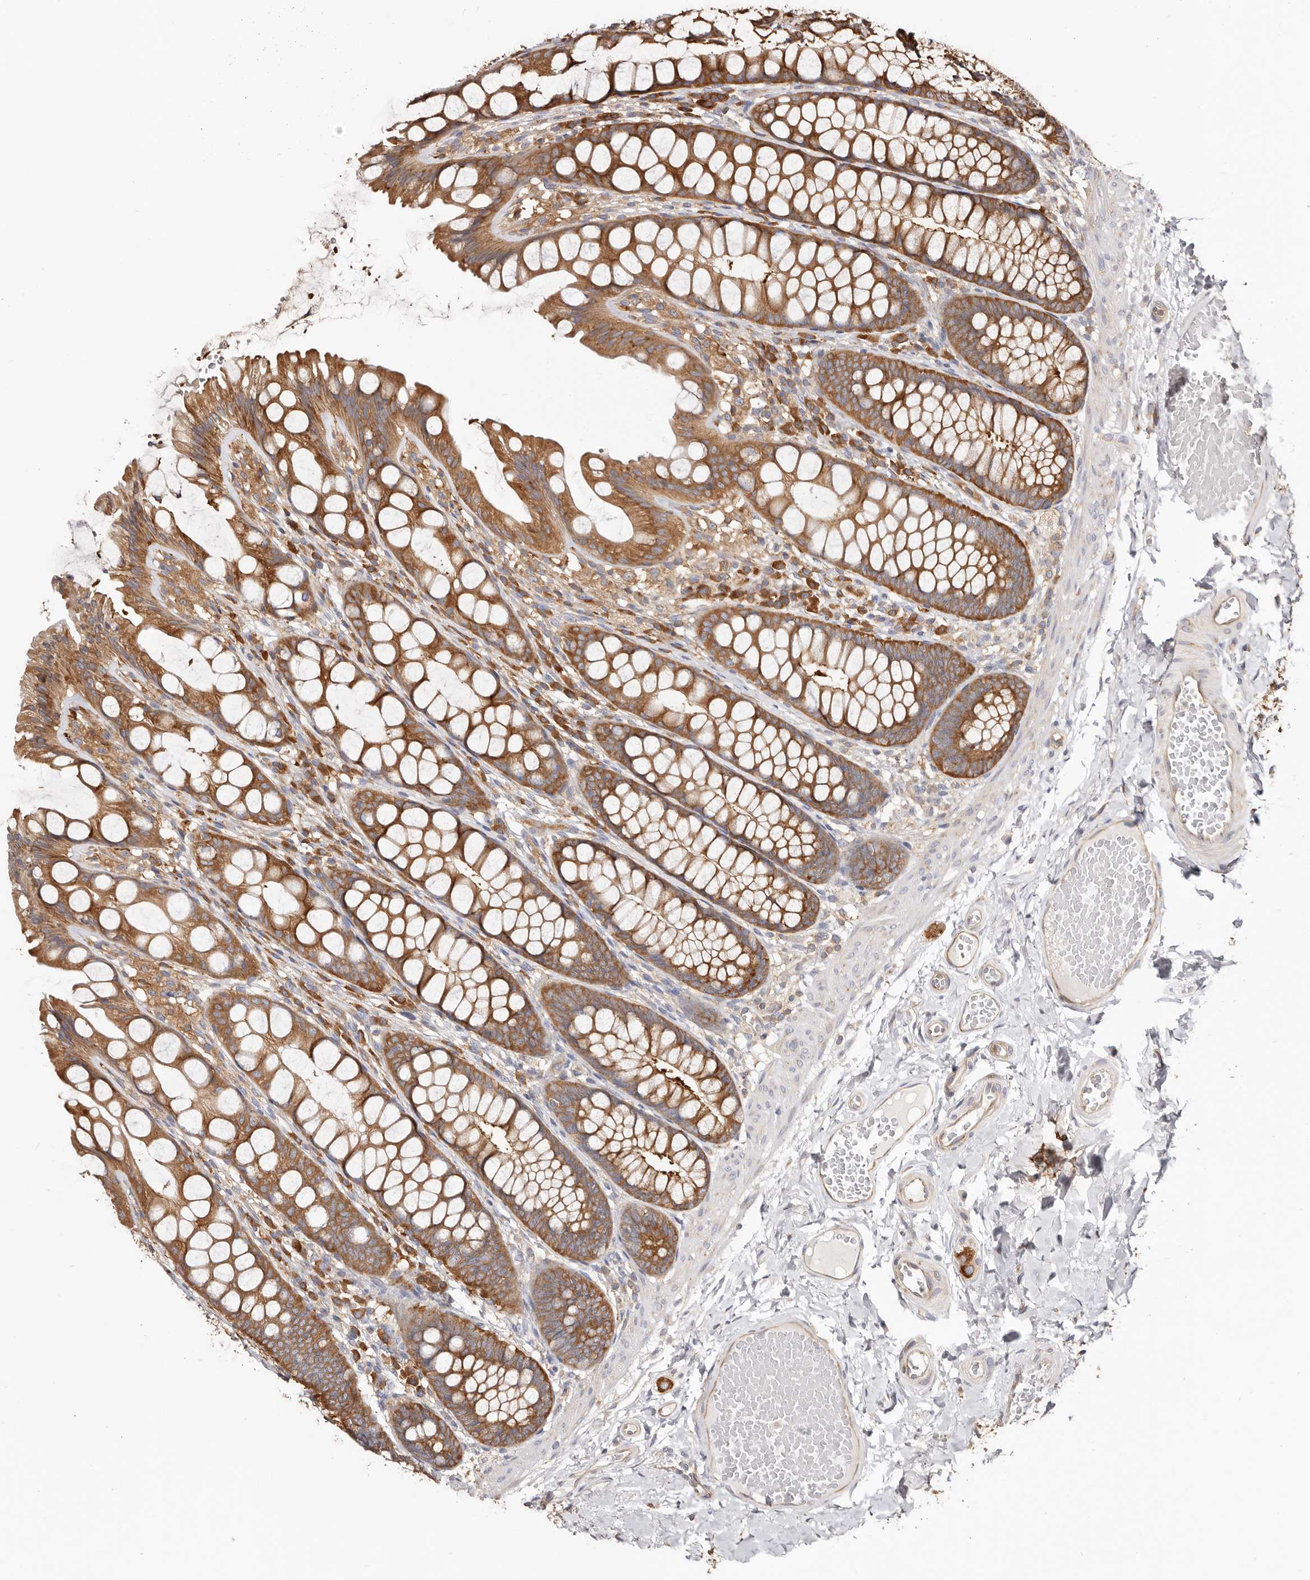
{"staining": {"intensity": "moderate", "quantity": ">75%", "location": "cytoplasmic/membranous"}, "tissue": "colon", "cell_type": "Endothelial cells", "image_type": "normal", "snomed": [{"axis": "morphology", "description": "Normal tissue, NOS"}, {"axis": "topography", "description": "Colon"}], "caption": "A brown stain shows moderate cytoplasmic/membranous expression of a protein in endothelial cells of unremarkable colon.", "gene": "EPRS1", "patient": {"sex": "male", "age": 47}}